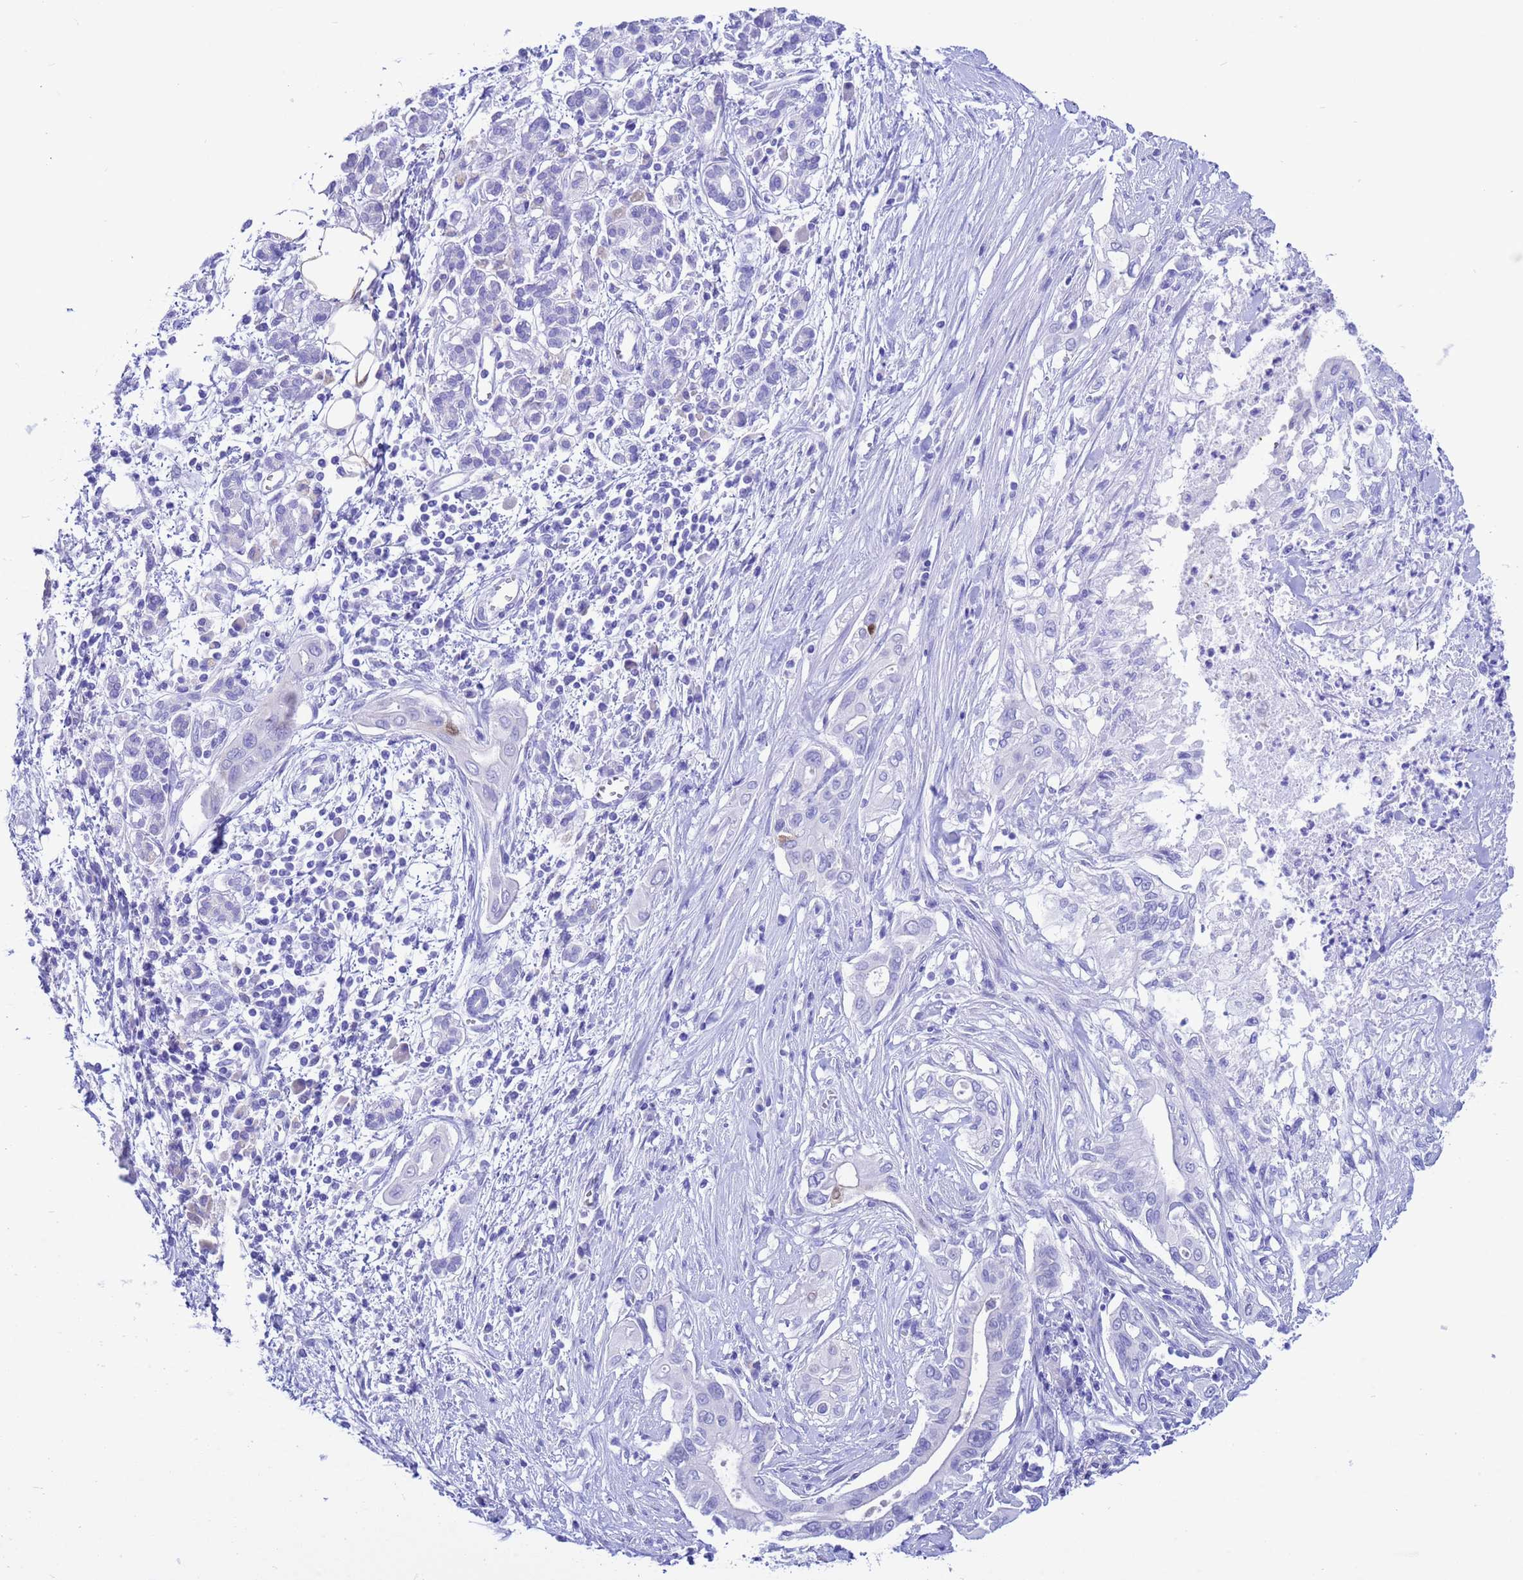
{"staining": {"intensity": "negative", "quantity": "none", "location": "none"}, "tissue": "pancreatic cancer", "cell_type": "Tumor cells", "image_type": "cancer", "snomed": [{"axis": "morphology", "description": "Adenocarcinoma, NOS"}, {"axis": "topography", "description": "Pancreas"}], "caption": "The immunohistochemistry (IHC) micrograph has no significant expression in tumor cells of pancreatic adenocarcinoma tissue.", "gene": "AKR1C2", "patient": {"sex": "male", "age": 58}}